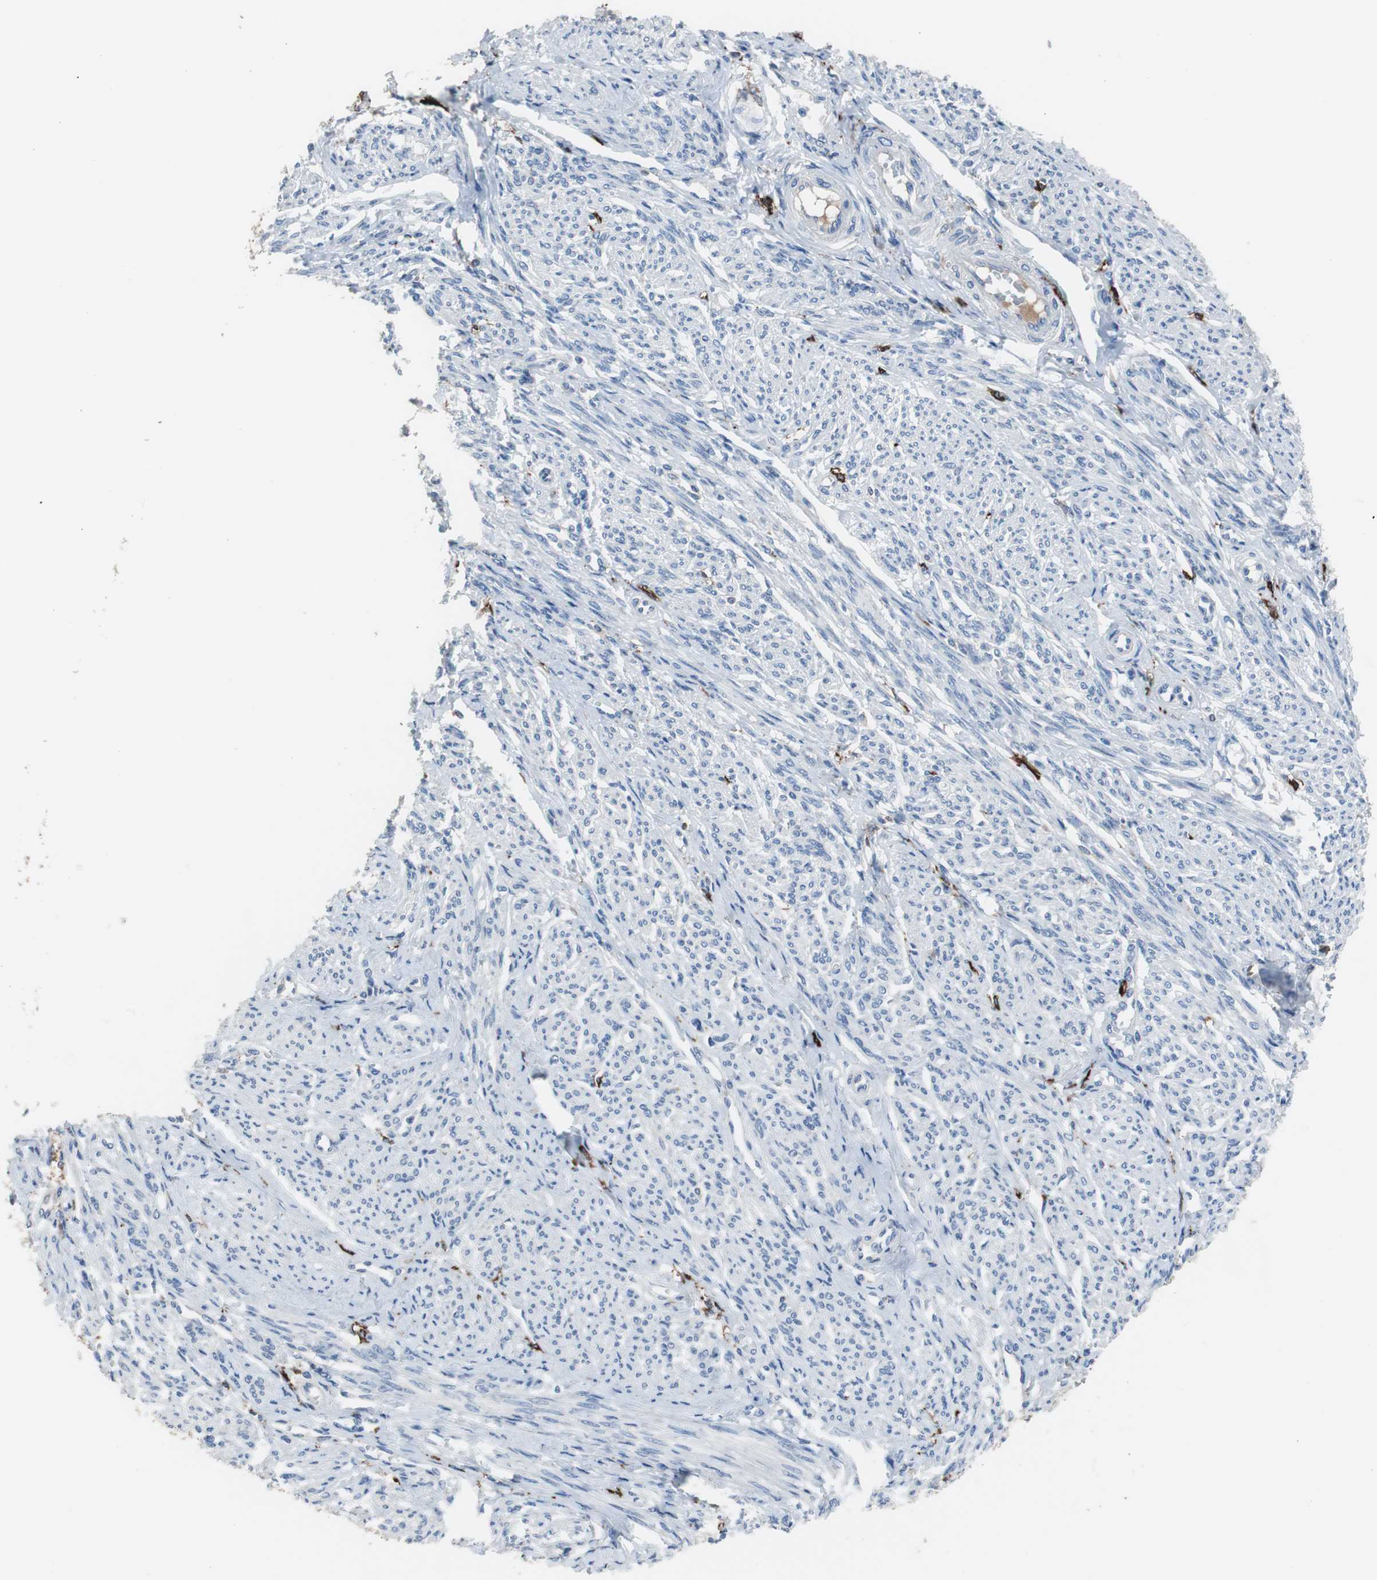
{"staining": {"intensity": "negative", "quantity": "none", "location": "none"}, "tissue": "smooth muscle", "cell_type": "Smooth muscle cells", "image_type": "normal", "snomed": [{"axis": "morphology", "description": "Normal tissue, NOS"}, {"axis": "topography", "description": "Smooth muscle"}], "caption": "A photomicrograph of smooth muscle stained for a protein shows no brown staining in smooth muscle cells.", "gene": "FCGR2B", "patient": {"sex": "female", "age": 65}}